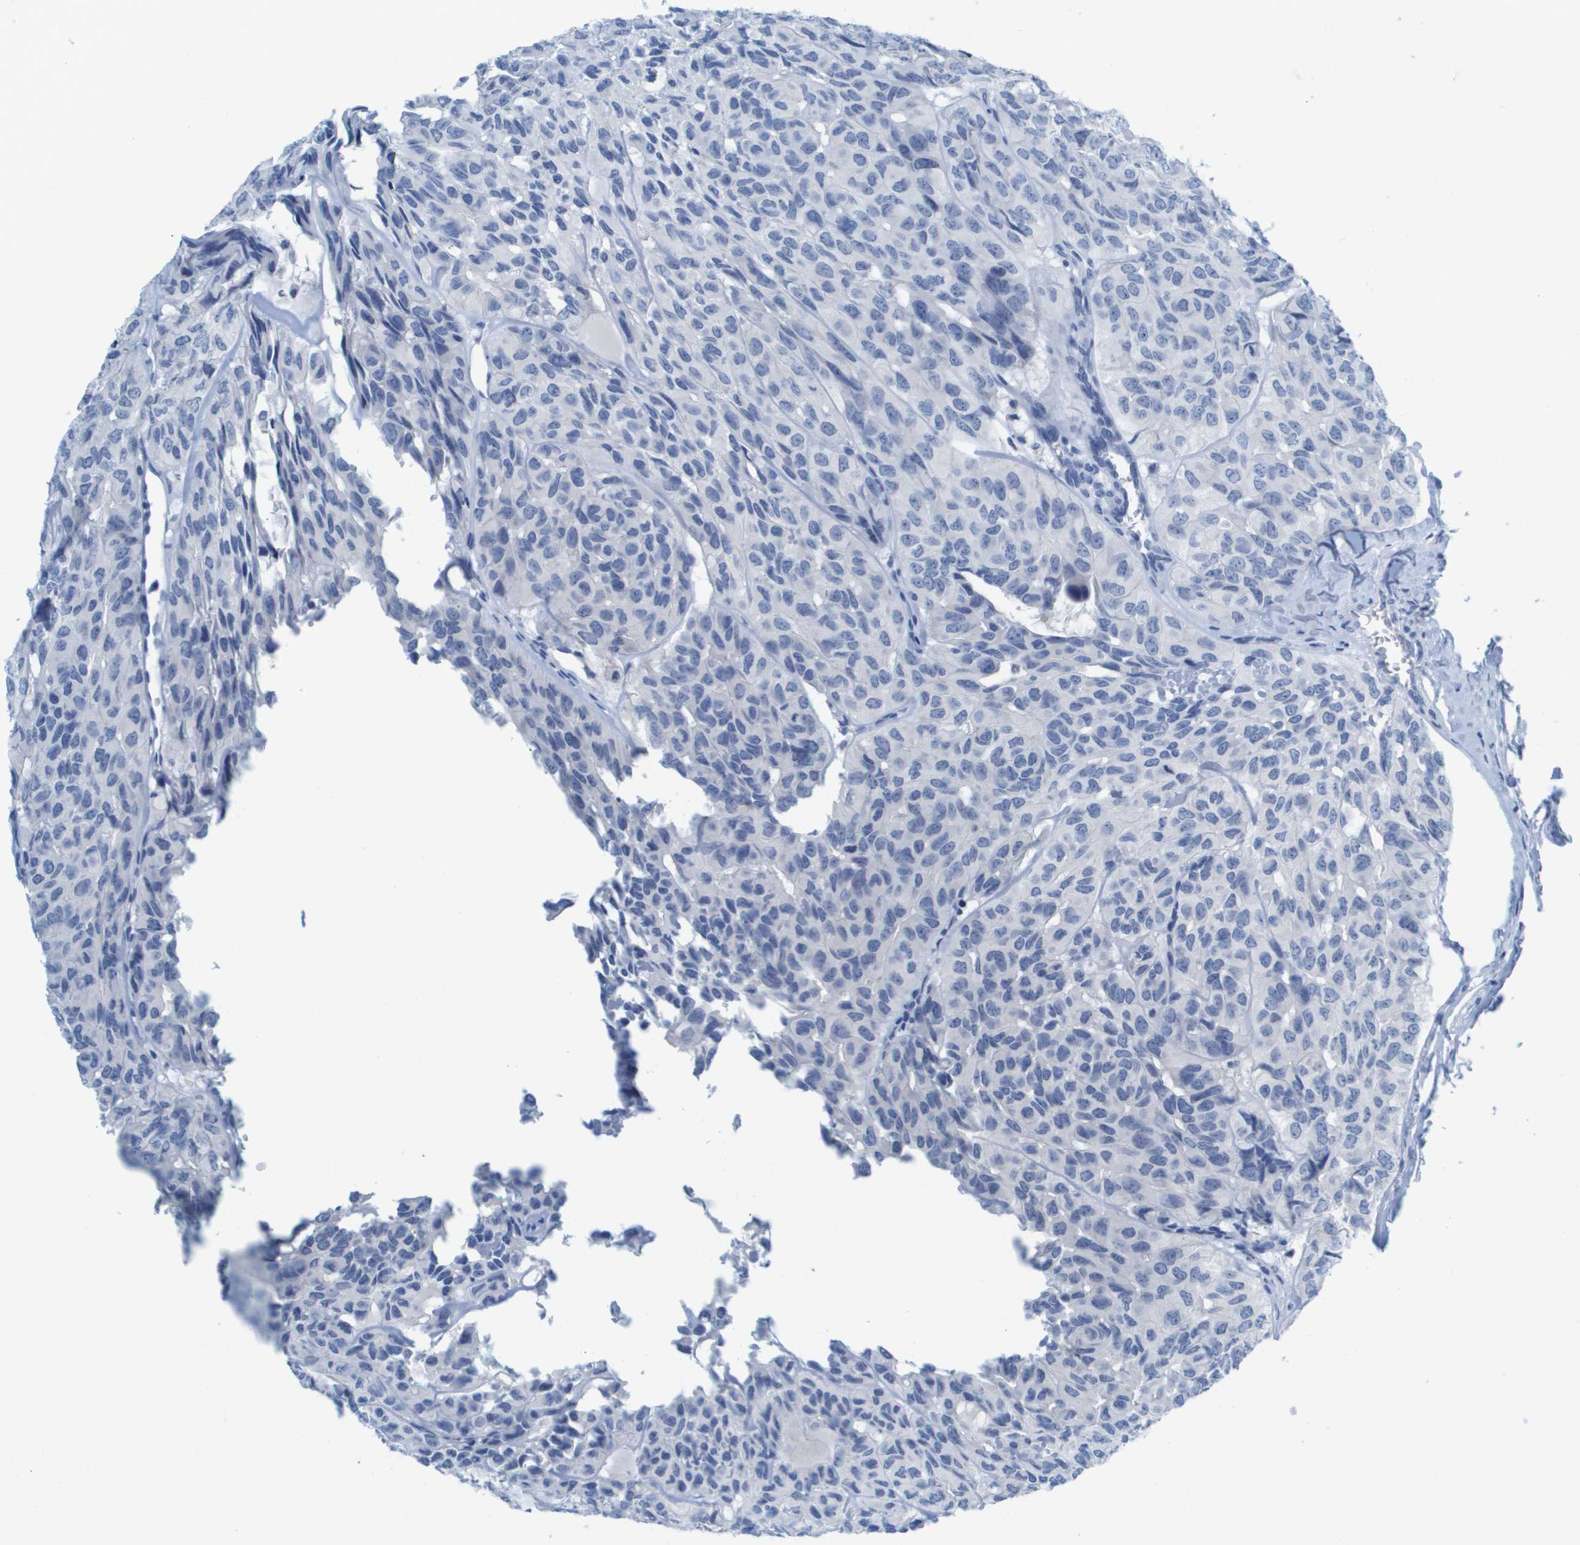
{"staining": {"intensity": "negative", "quantity": "none", "location": "none"}, "tissue": "head and neck cancer", "cell_type": "Tumor cells", "image_type": "cancer", "snomed": [{"axis": "morphology", "description": "Adenocarcinoma, NOS"}, {"axis": "topography", "description": "Salivary gland, NOS"}, {"axis": "topography", "description": "Head-Neck"}], "caption": "Immunohistochemical staining of head and neck cancer (adenocarcinoma) displays no significant staining in tumor cells.", "gene": "GPR18", "patient": {"sex": "female", "age": 76}}